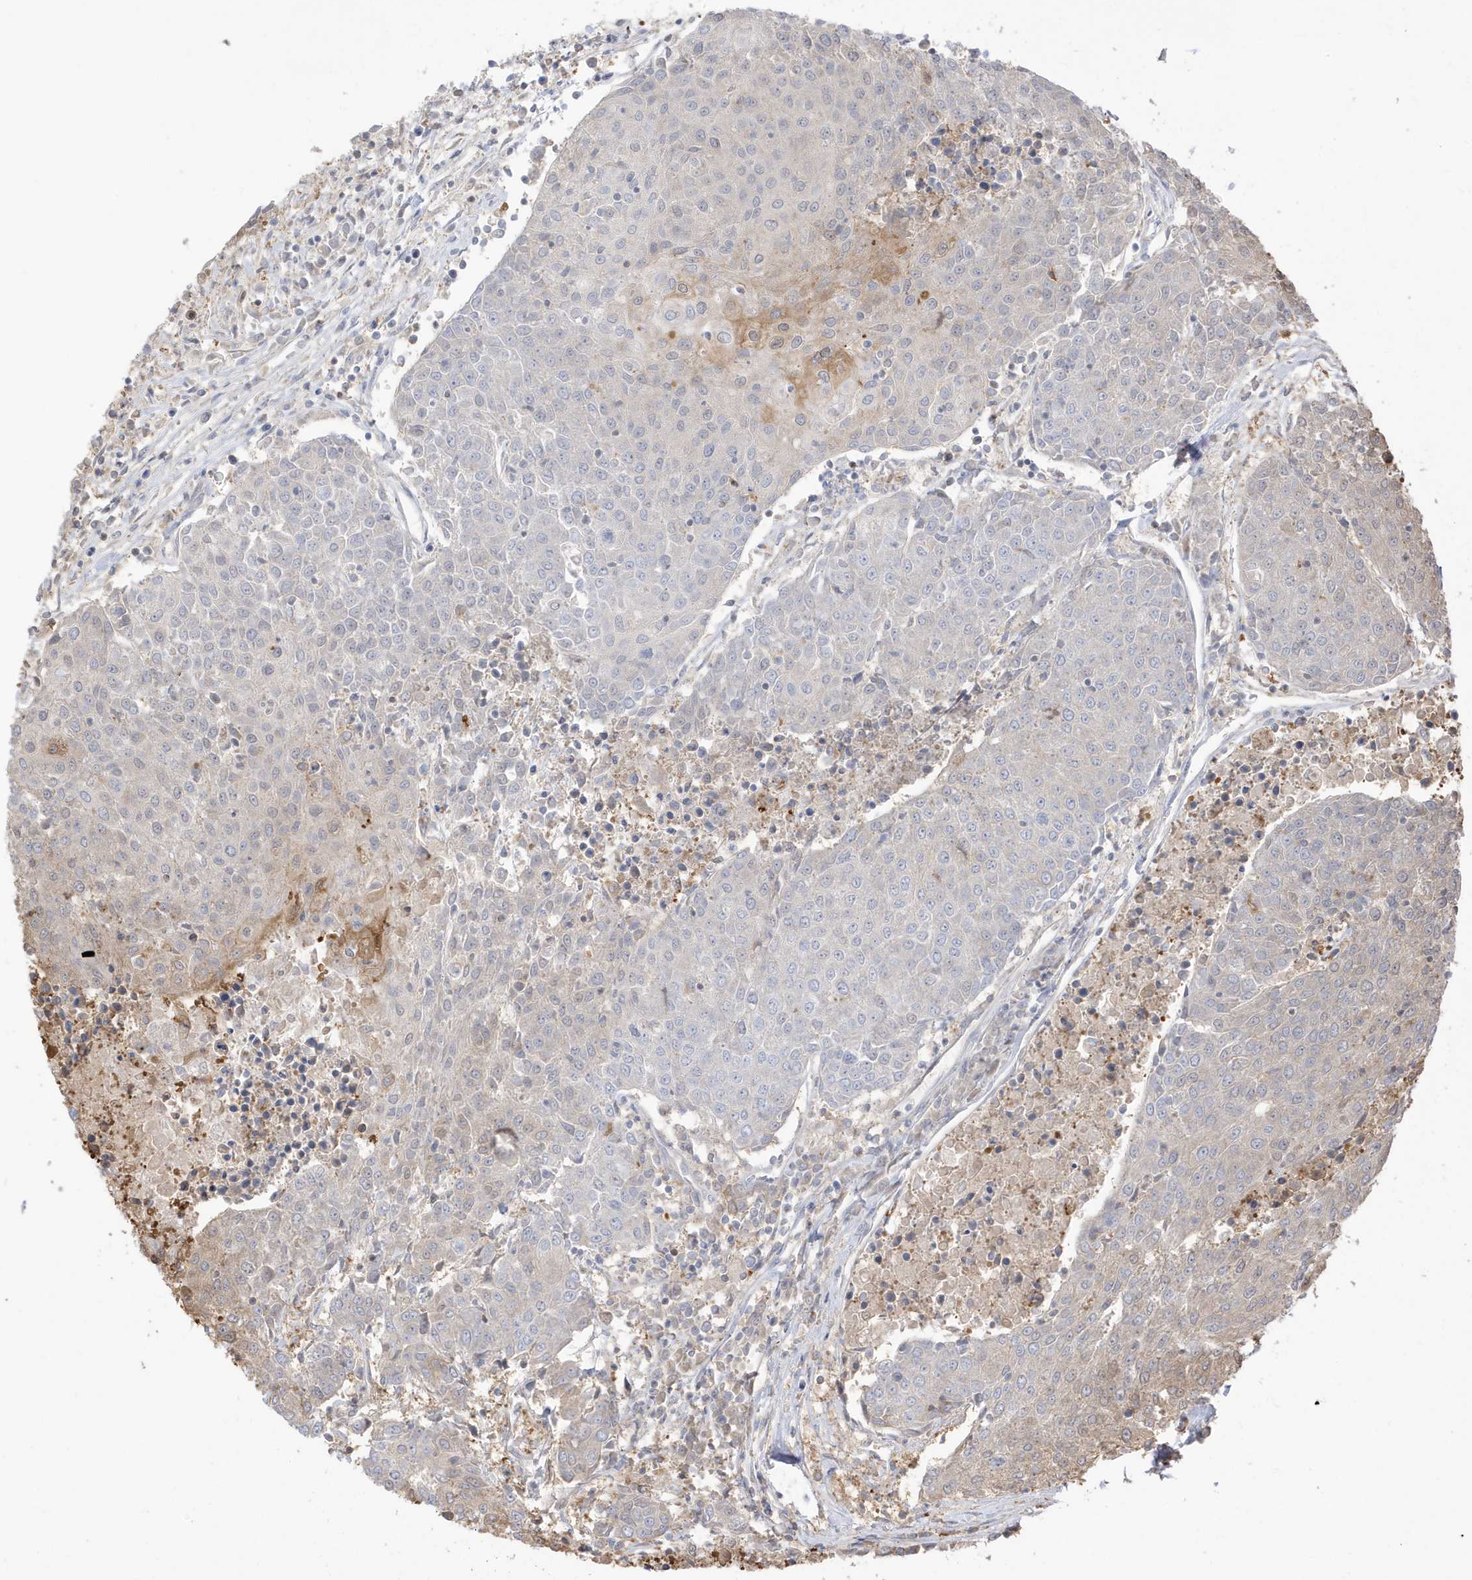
{"staining": {"intensity": "weak", "quantity": "<25%", "location": "cytoplasmic/membranous"}, "tissue": "urothelial cancer", "cell_type": "Tumor cells", "image_type": "cancer", "snomed": [{"axis": "morphology", "description": "Urothelial carcinoma, High grade"}, {"axis": "topography", "description": "Urinary bladder"}], "caption": "DAB (3,3'-diaminobenzidine) immunohistochemical staining of human urothelial cancer demonstrates no significant staining in tumor cells.", "gene": "AZI2", "patient": {"sex": "female", "age": 85}}